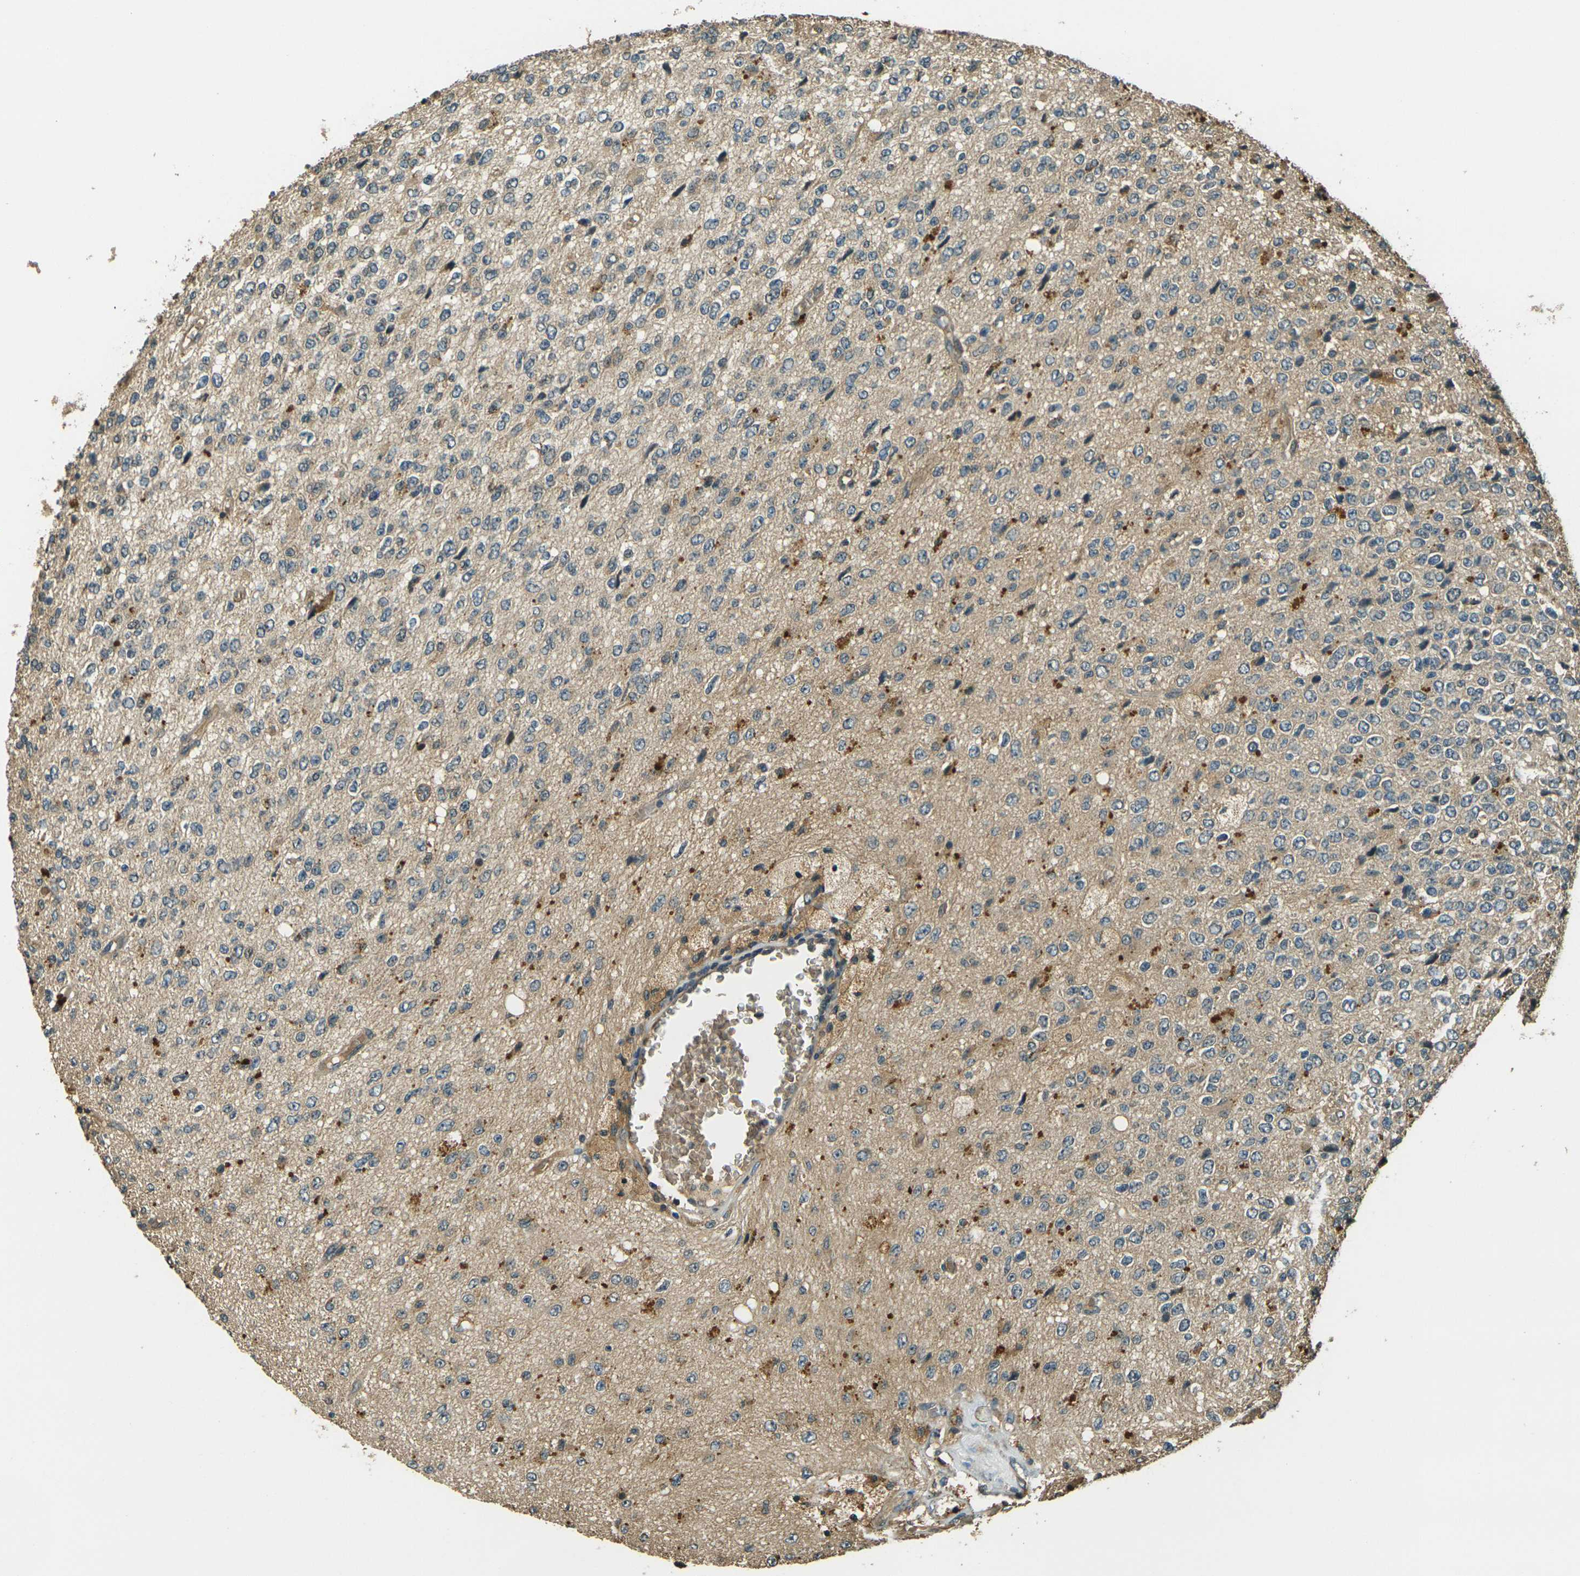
{"staining": {"intensity": "moderate", "quantity": "<25%", "location": "cytoplasmic/membranous"}, "tissue": "glioma", "cell_type": "Tumor cells", "image_type": "cancer", "snomed": [{"axis": "morphology", "description": "Glioma, malignant, High grade"}, {"axis": "topography", "description": "pancreas cauda"}], "caption": "A micrograph of glioma stained for a protein demonstrates moderate cytoplasmic/membranous brown staining in tumor cells.", "gene": "TOR1A", "patient": {"sex": "male", "age": 60}}